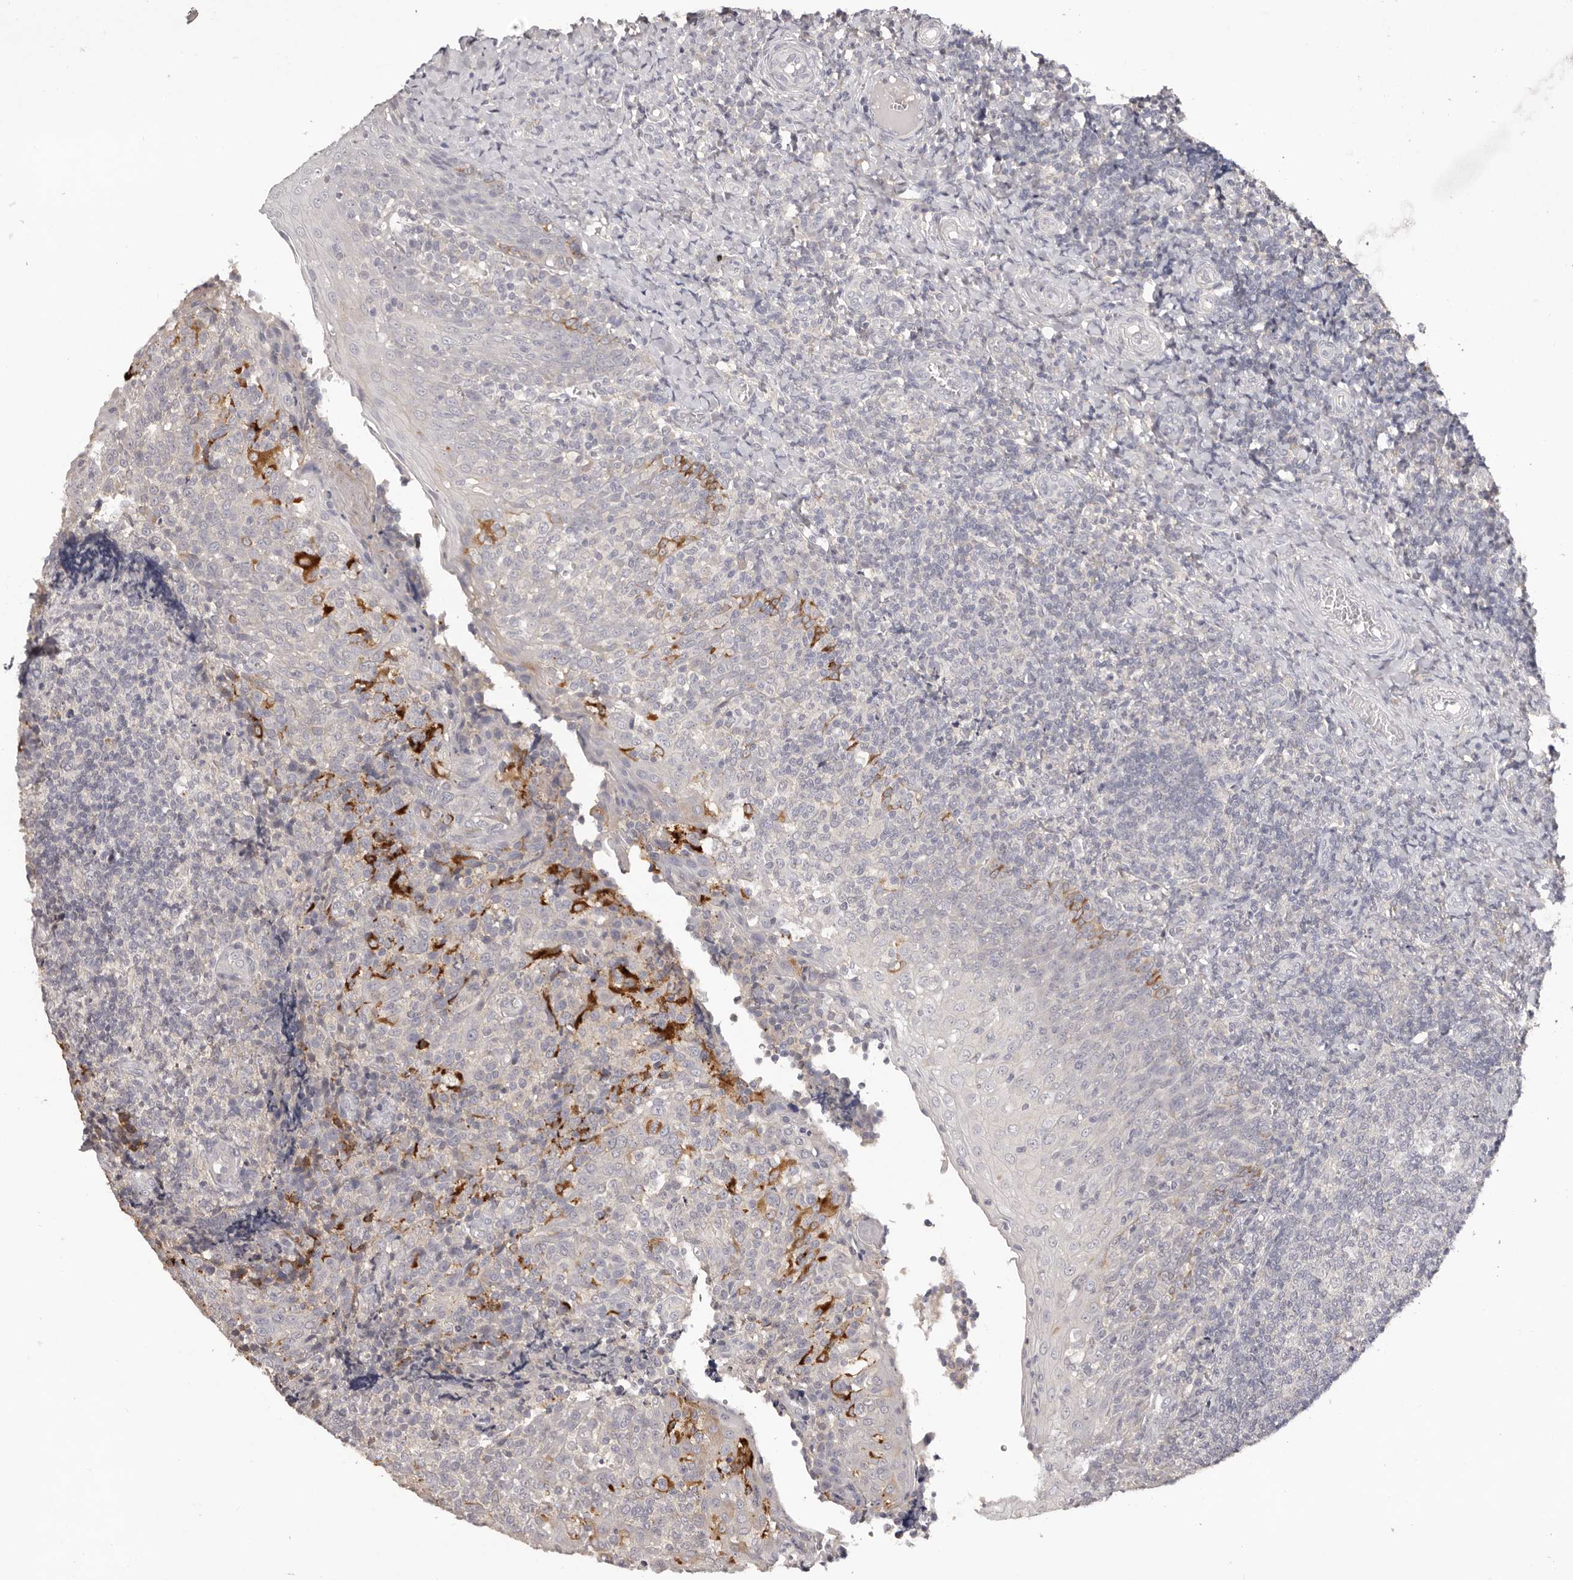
{"staining": {"intensity": "negative", "quantity": "none", "location": "none"}, "tissue": "tonsil", "cell_type": "Germinal center cells", "image_type": "normal", "snomed": [{"axis": "morphology", "description": "Normal tissue, NOS"}, {"axis": "topography", "description": "Tonsil"}], "caption": "The immunohistochemistry (IHC) histopathology image has no significant staining in germinal center cells of tonsil. Nuclei are stained in blue.", "gene": "SCUBE2", "patient": {"sex": "female", "age": 19}}